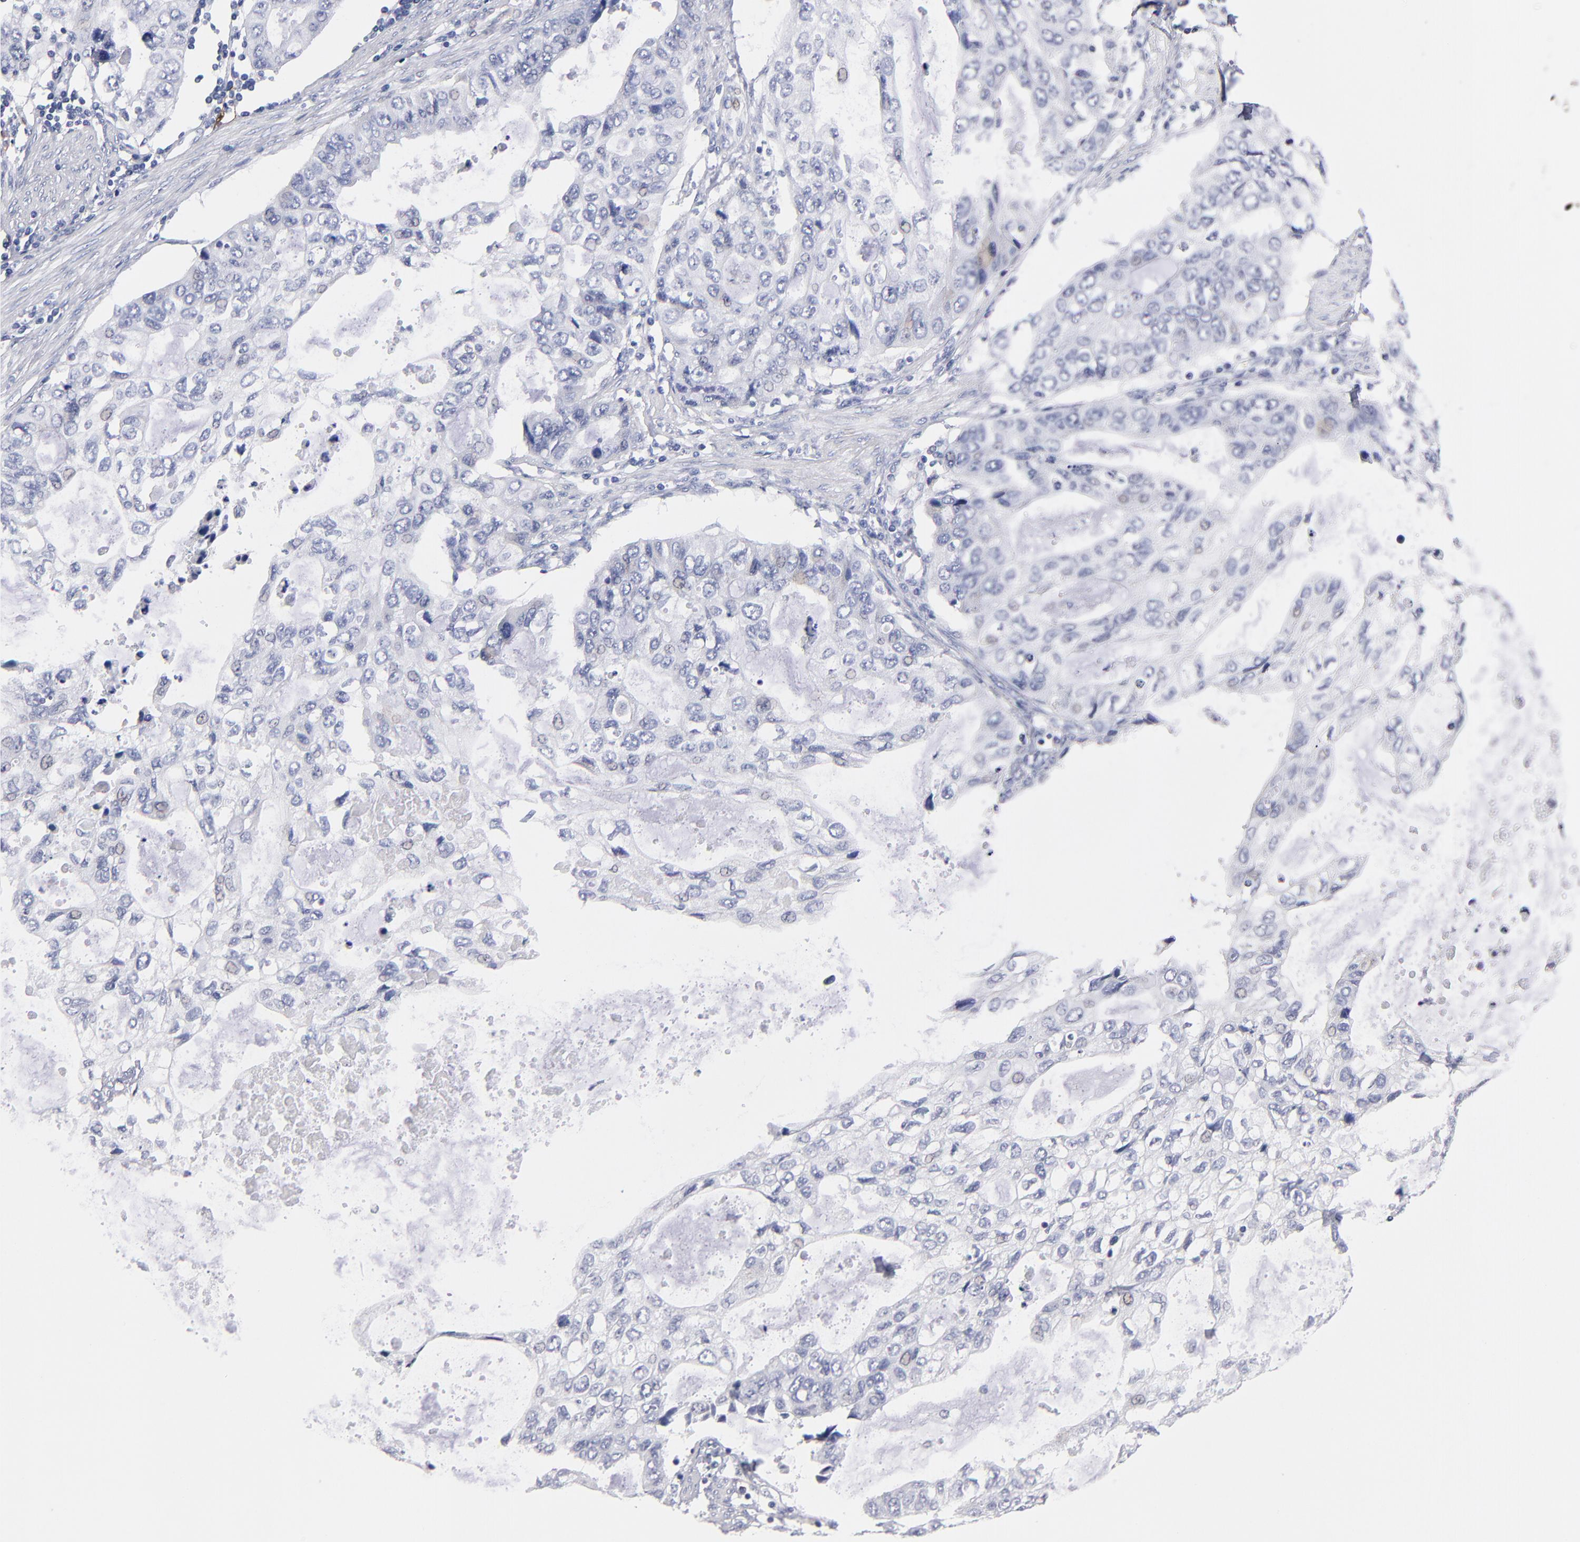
{"staining": {"intensity": "negative", "quantity": "none", "location": "none"}, "tissue": "stomach cancer", "cell_type": "Tumor cells", "image_type": "cancer", "snomed": [{"axis": "morphology", "description": "Adenocarcinoma, NOS"}, {"axis": "topography", "description": "Stomach, upper"}], "caption": "Tumor cells are negative for protein expression in human adenocarcinoma (stomach).", "gene": "FABP4", "patient": {"sex": "female", "age": 52}}